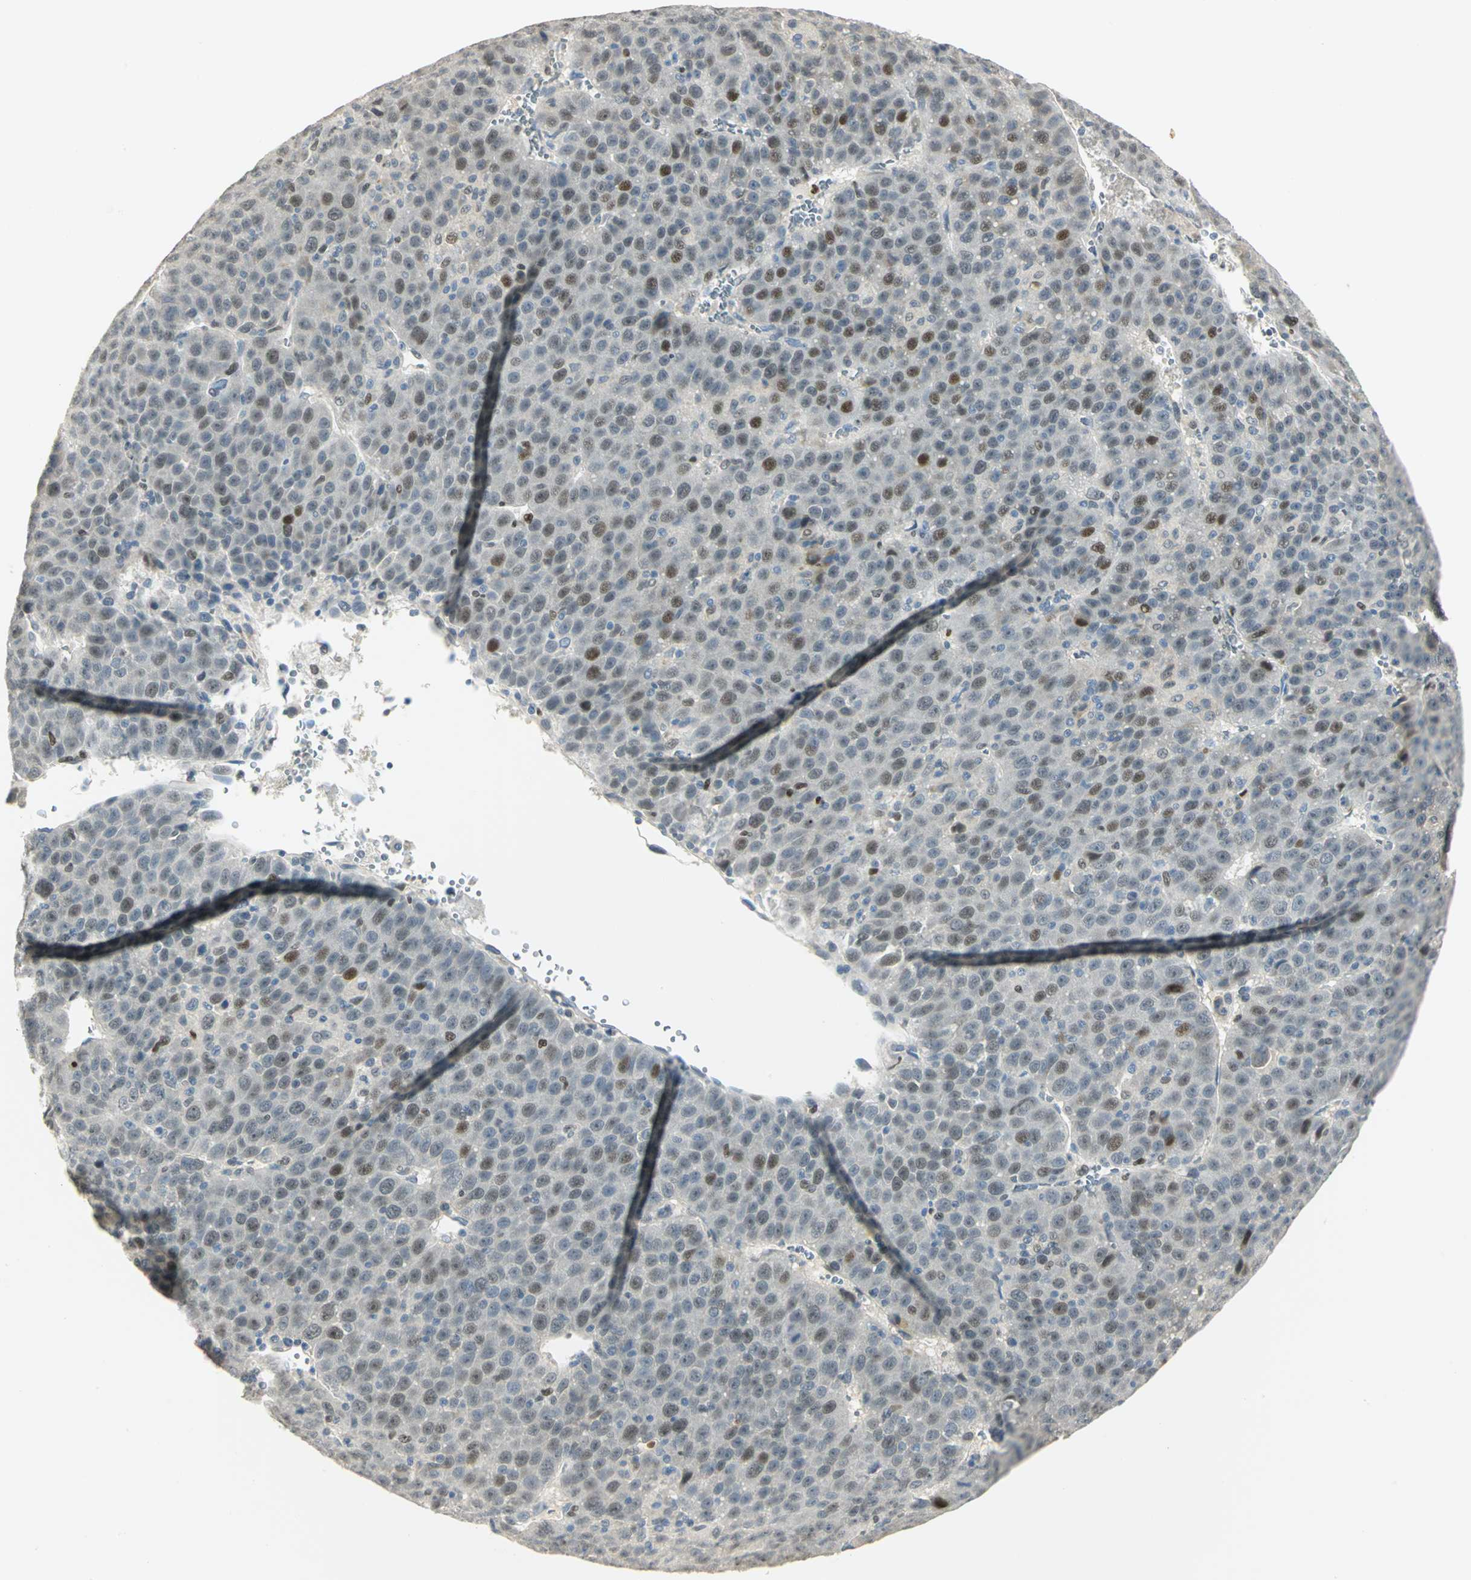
{"staining": {"intensity": "moderate", "quantity": "25%-75%", "location": "nuclear"}, "tissue": "liver cancer", "cell_type": "Tumor cells", "image_type": "cancer", "snomed": [{"axis": "morphology", "description": "Carcinoma, Hepatocellular, NOS"}, {"axis": "topography", "description": "Liver"}], "caption": "The image shows staining of liver cancer, revealing moderate nuclear protein positivity (brown color) within tumor cells.", "gene": "BCL6", "patient": {"sex": "female", "age": 53}}